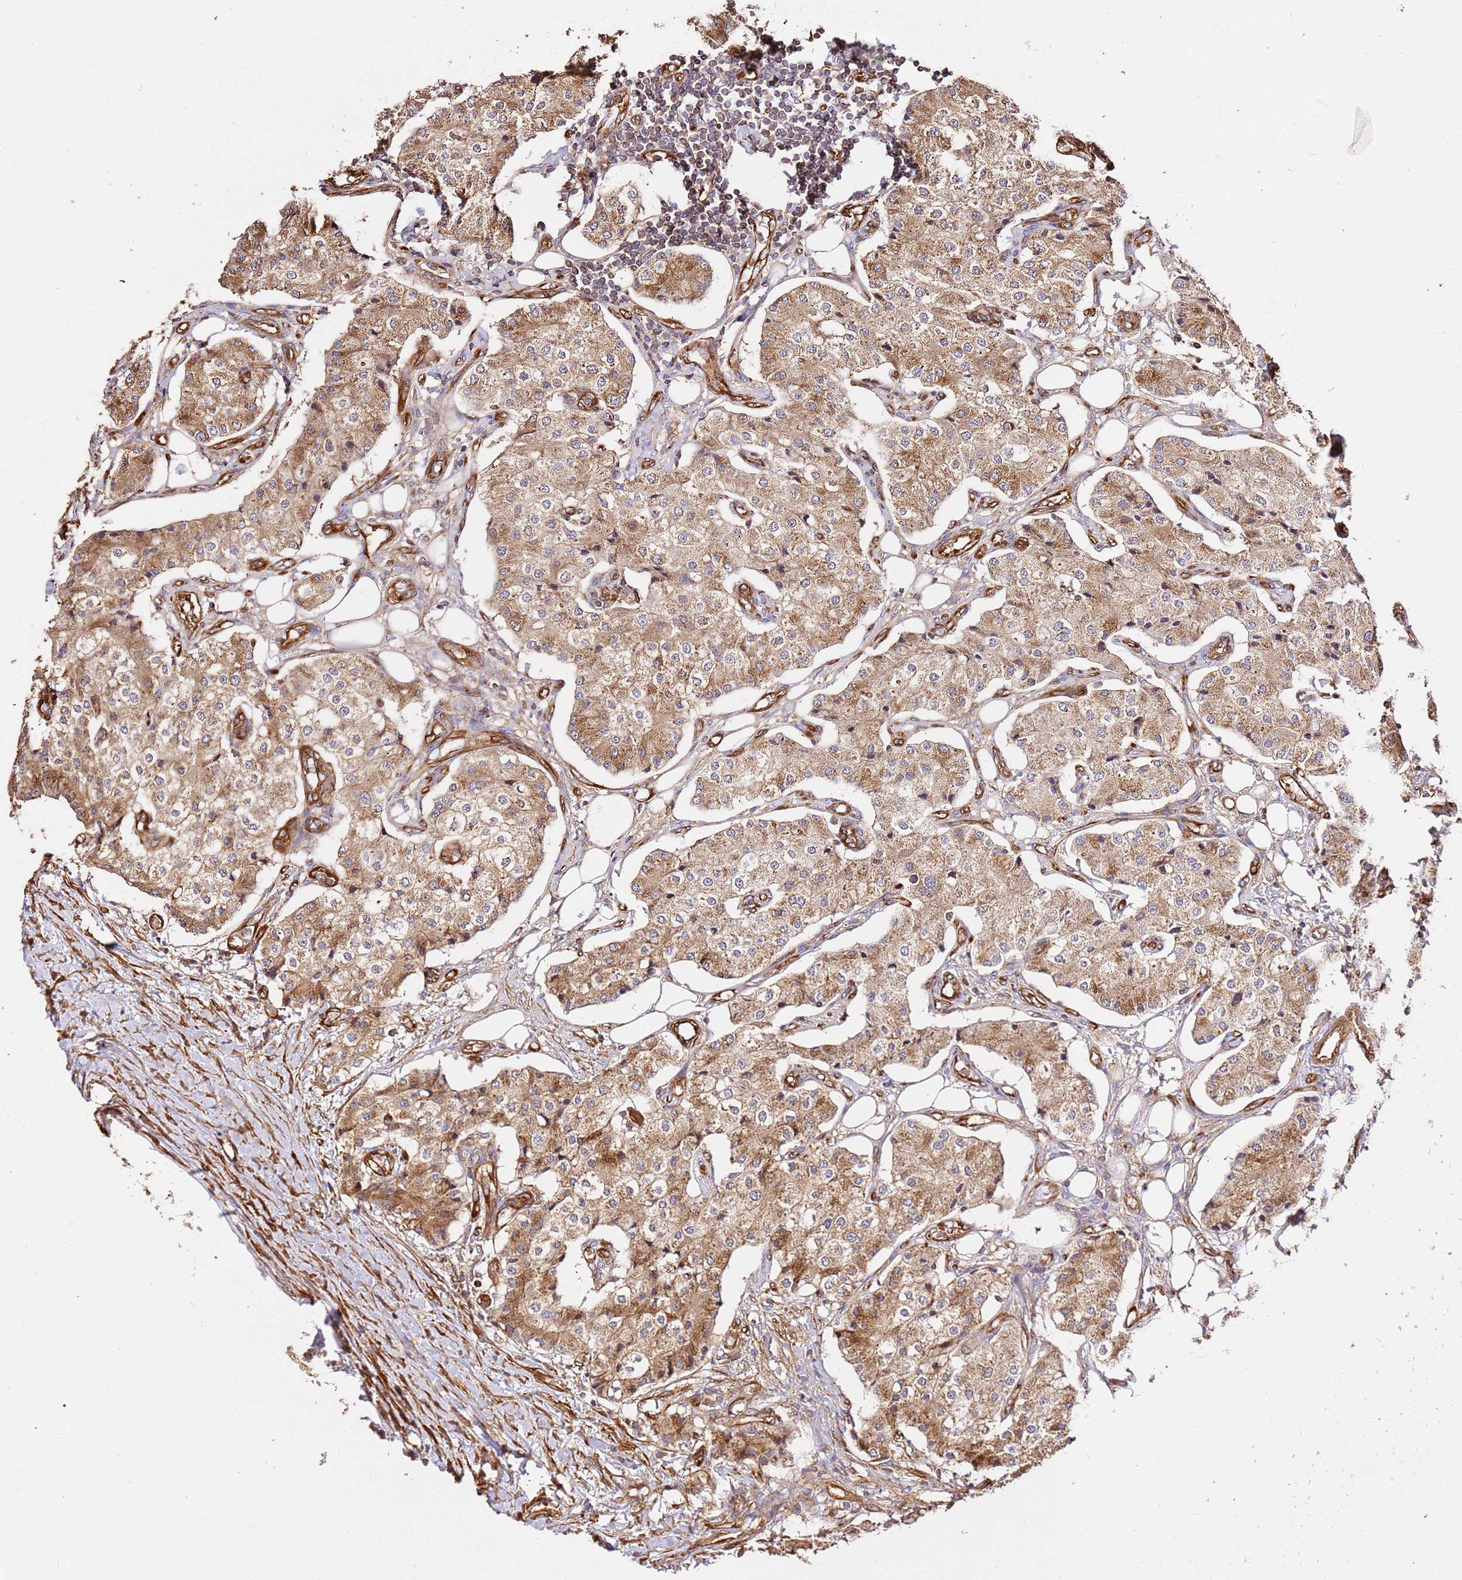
{"staining": {"intensity": "moderate", "quantity": ">75%", "location": "cytoplasmic/membranous"}, "tissue": "carcinoid", "cell_type": "Tumor cells", "image_type": "cancer", "snomed": [{"axis": "morphology", "description": "Carcinoid, malignant, NOS"}, {"axis": "topography", "description": "Colon"}], "caption": "IHC micrograph of human malignant carcinoid stained for a protein (brown), which exhibits medium levels of moderate cytoplasmic/membranous staining in about >75% of tumor cells.", "gene": "ZBTB39", "patient": {"sex": "female", "age": 52}}